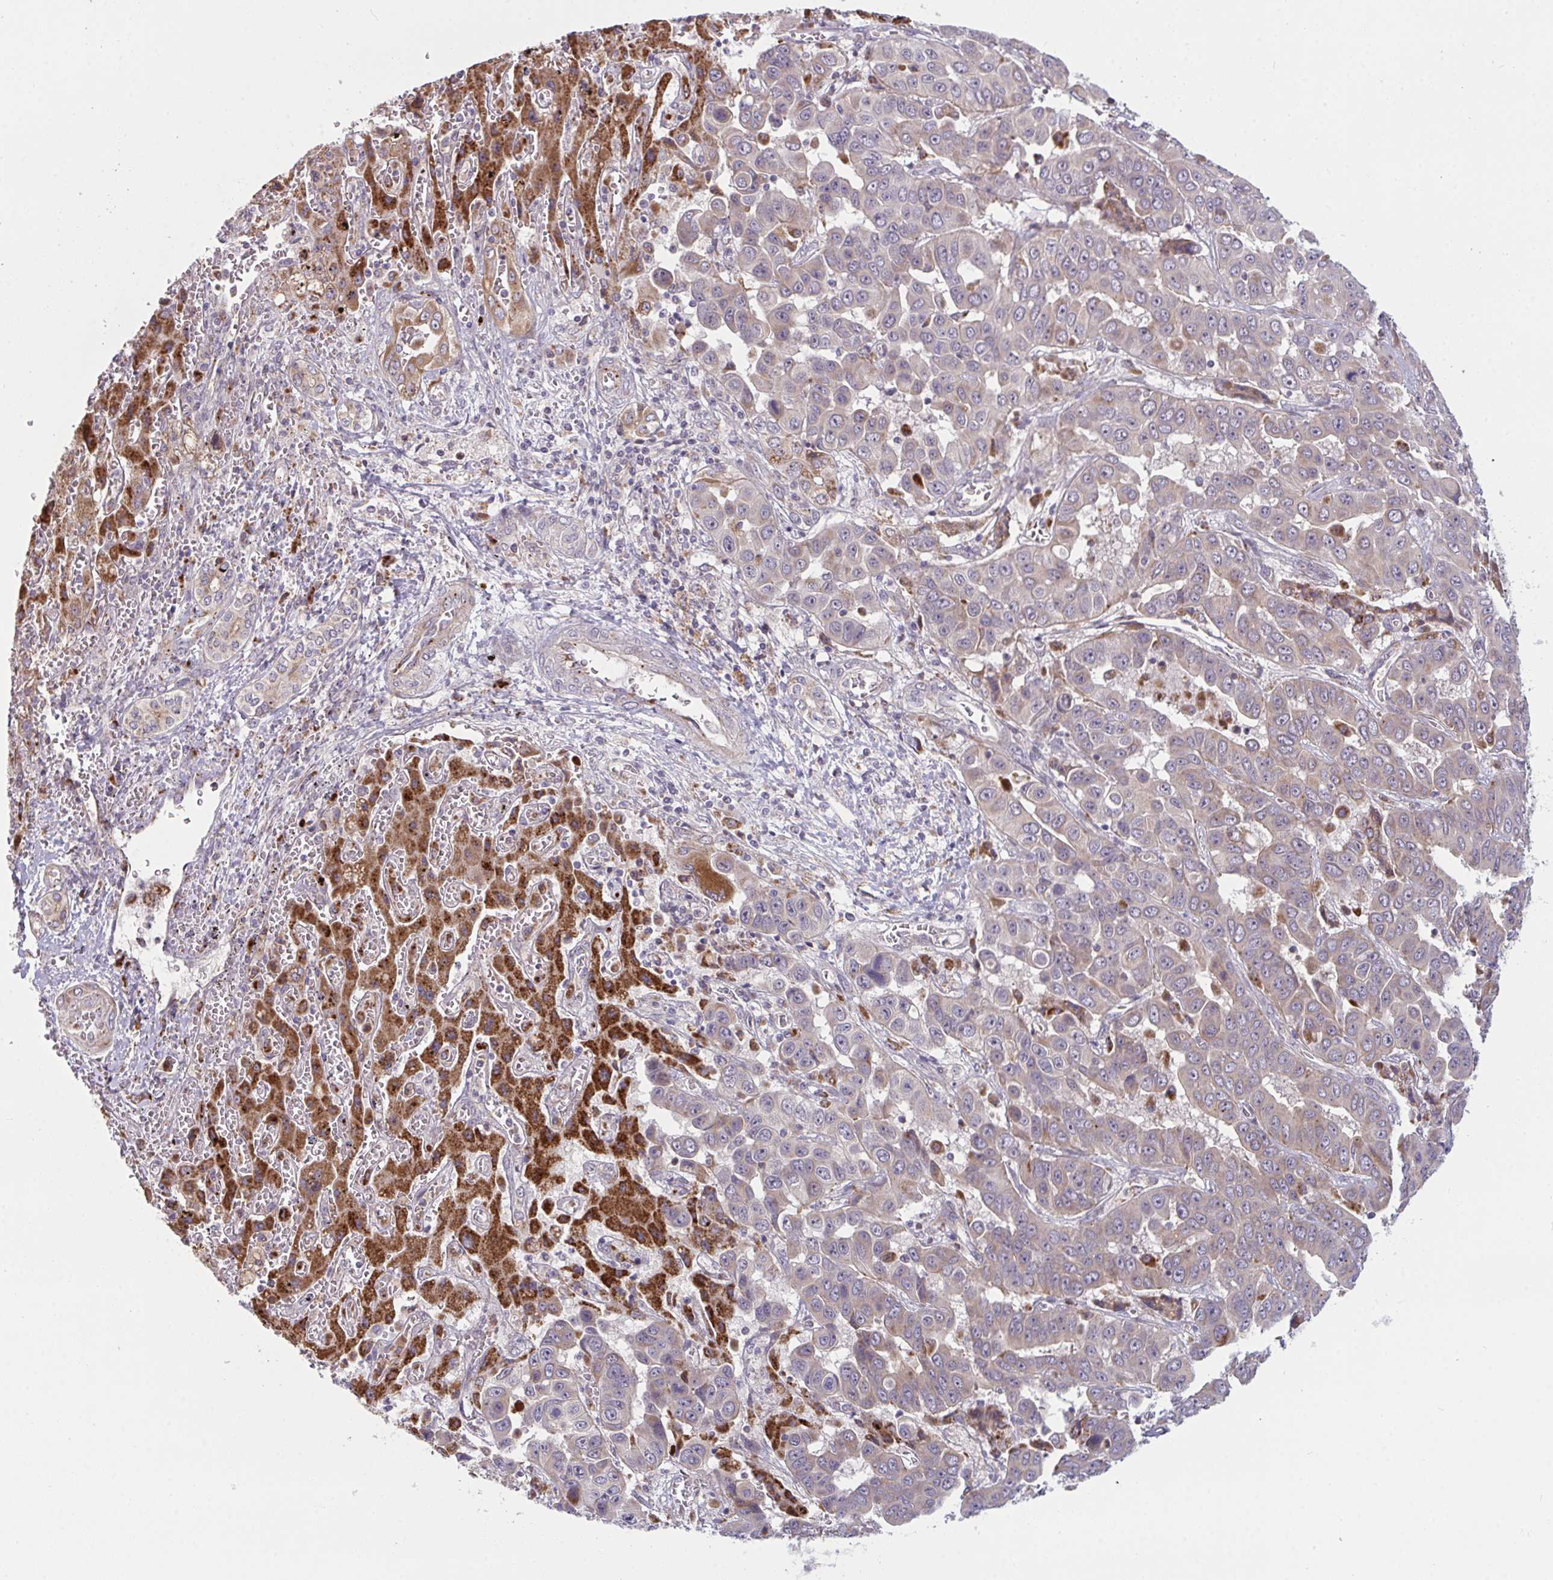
{"staining": {"intensity": "weak", "quantity": "<25%", "location": "cytoplasmic/membranous"}, "tissue": "liver cancer", "cell_type": "Tumor cells", "image_type": "cancer", "snomed": [{"axis": "morphology", "description": "Cholangiocarcinoma"}, {"axis": "topography", "description": "Liver"}], "caption": "Immunohistochemistry (IHC) micrograph of neoplastic tissue: human liver cholangiocarcinoma stained with DAB (3,3'-diaminobenzidine) reveals no significant protein positivity in tumor cells. (Stains: DAB immunohistochemistry (IHC) with hematoxylin counter stain, Microscopy: brightfield microscopy at high magnification).", "gene": "XAF1", "patient": {"sex": "female", "age": 52}}